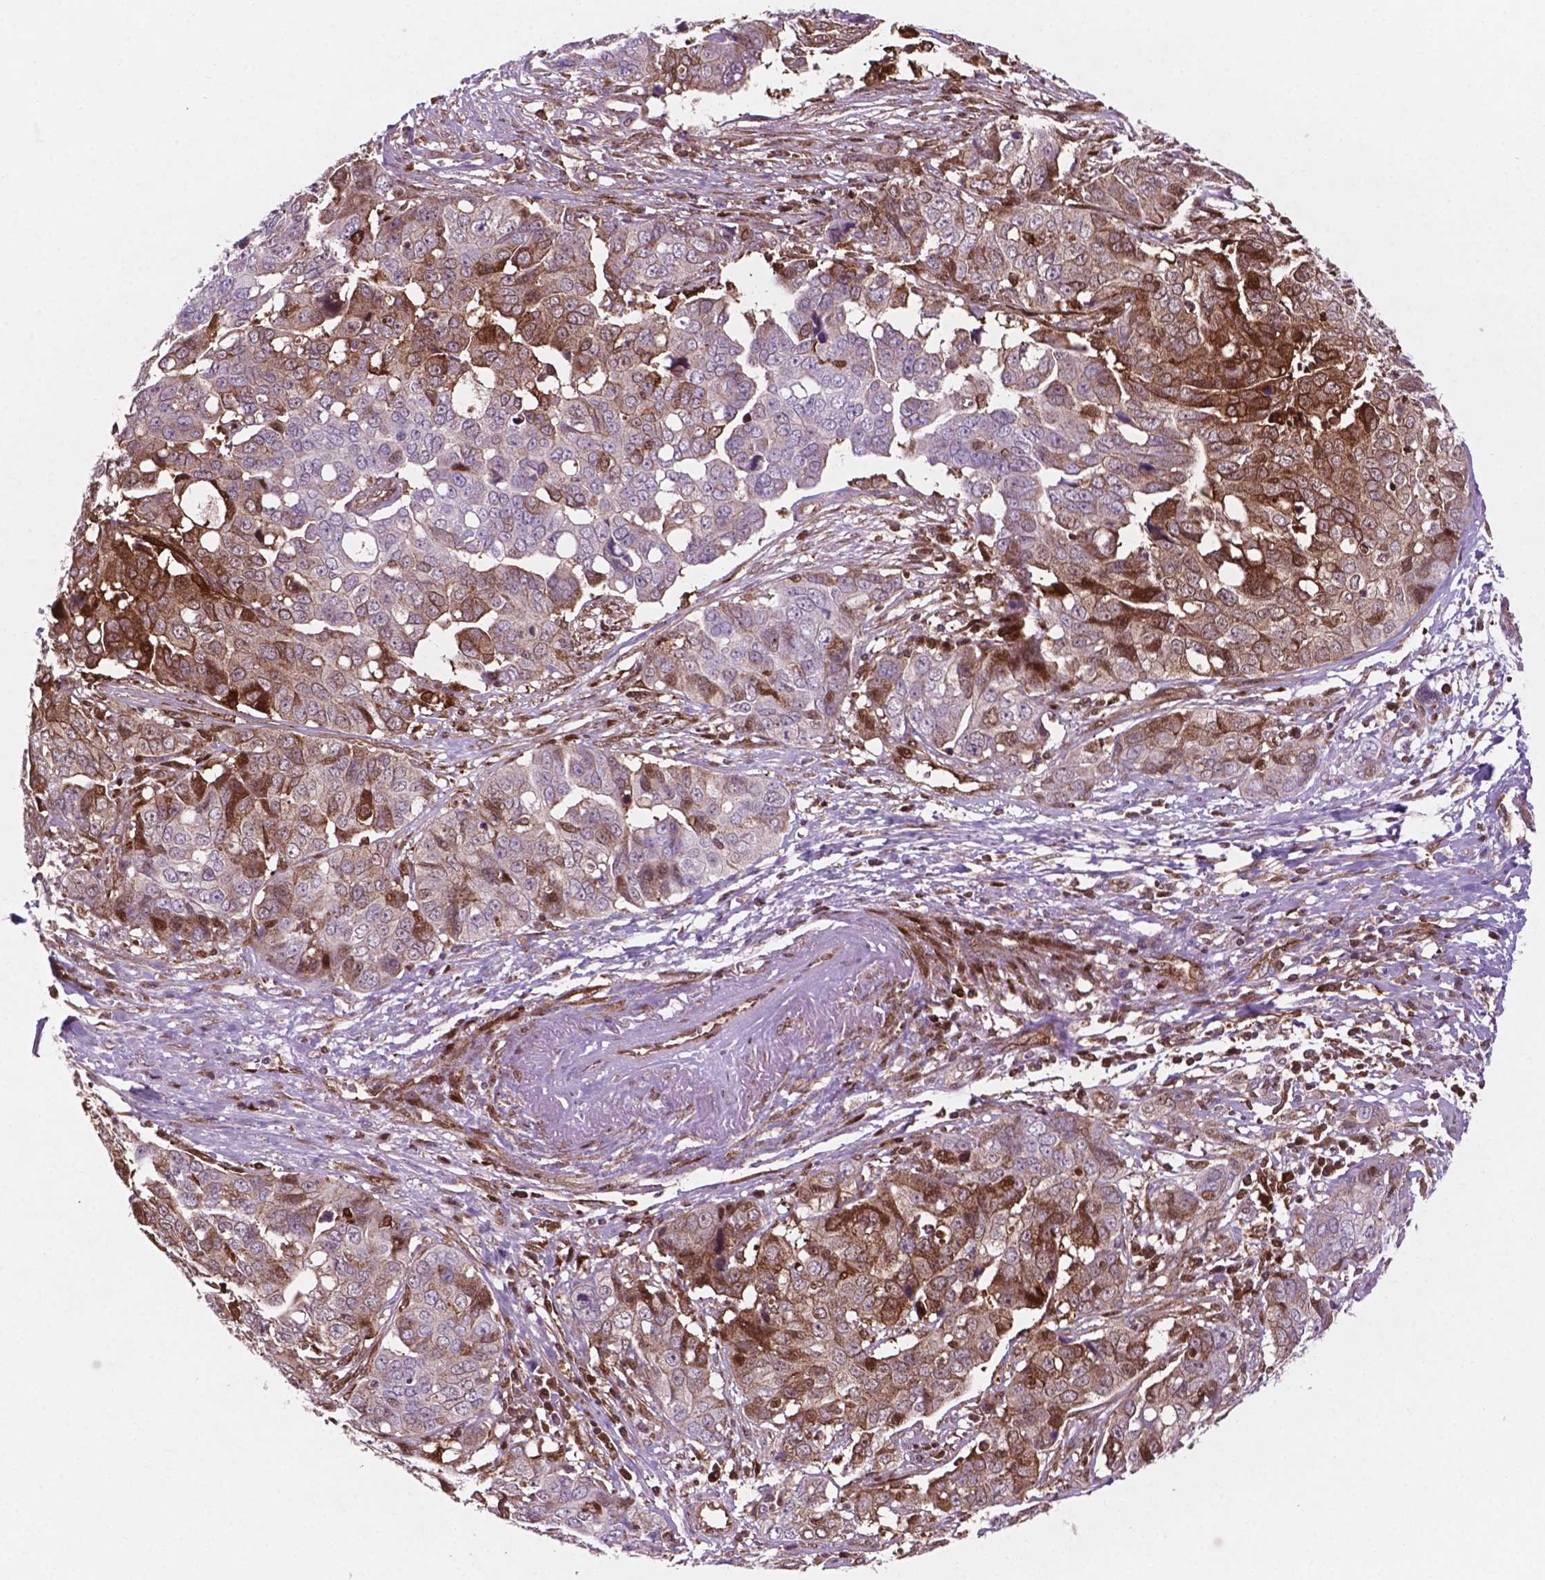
{"staining": {"intensity": "strong", "quantity": "25%-75%", "location": "cytoplasmic/membranous"}, "tissue": "ovarian cancer", "cell_type": "Tumor cells", "image_type": "cancer", "snomed": [{"axis": "morphology", "description": "Carcinoma, endometroid"}, {"axis": "topography", "description": "Ovary"}], "caption": "Immunohistochemistry (IHC) of human ovarian endometroid carcinoma displays high levels of strong cytoplasmic/membranous positivity in about 25%-75% of tumor cells.", "gene": "LDHA", "patient": {"sex": "female", "age": 78}}